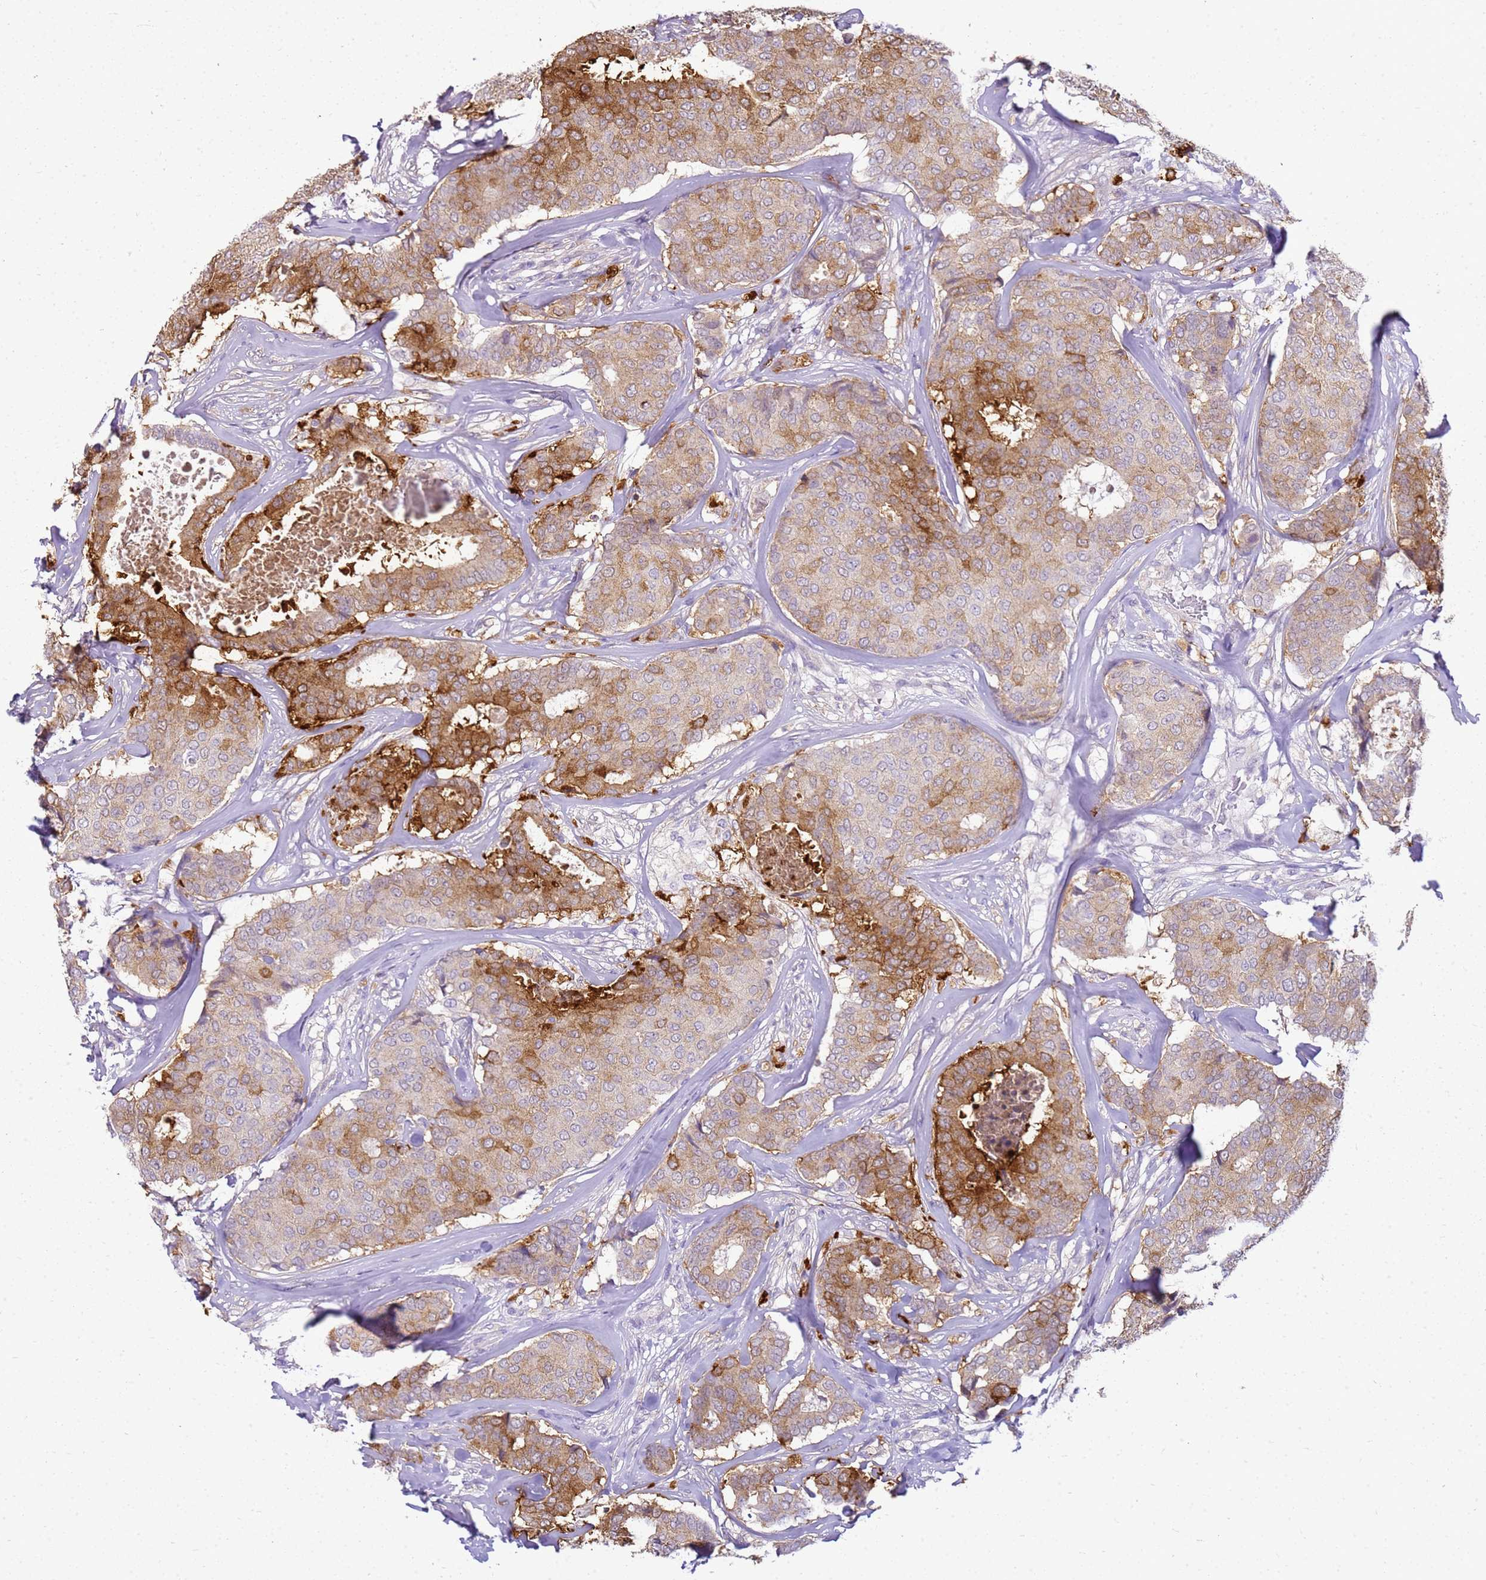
{"staining": {"intensity": "moderate", "quantity": "25%-75%", "location": "cytoplasmic/membranous"}, "tissue": "breast cancer", "cell_type": "Tumor cells", "image_type": "cancer", "snomed": [{"axis": "morphology", "description": "Duct carcinoma"}, {"axis": "topography", "description": "Breast"}], "caption": "Protein staining of breast invasive ductal carcinoma tissue demonstrates moderate cytoplasmic/membranous staining in about 25%-75% of tumor cells. (DAB (3,3'-diaminobenzidine) IHC, brown staining for protein, blue staining for nuclei).", "gene": "HSPB1", "patient": {"sex": "female", "age": 75}}